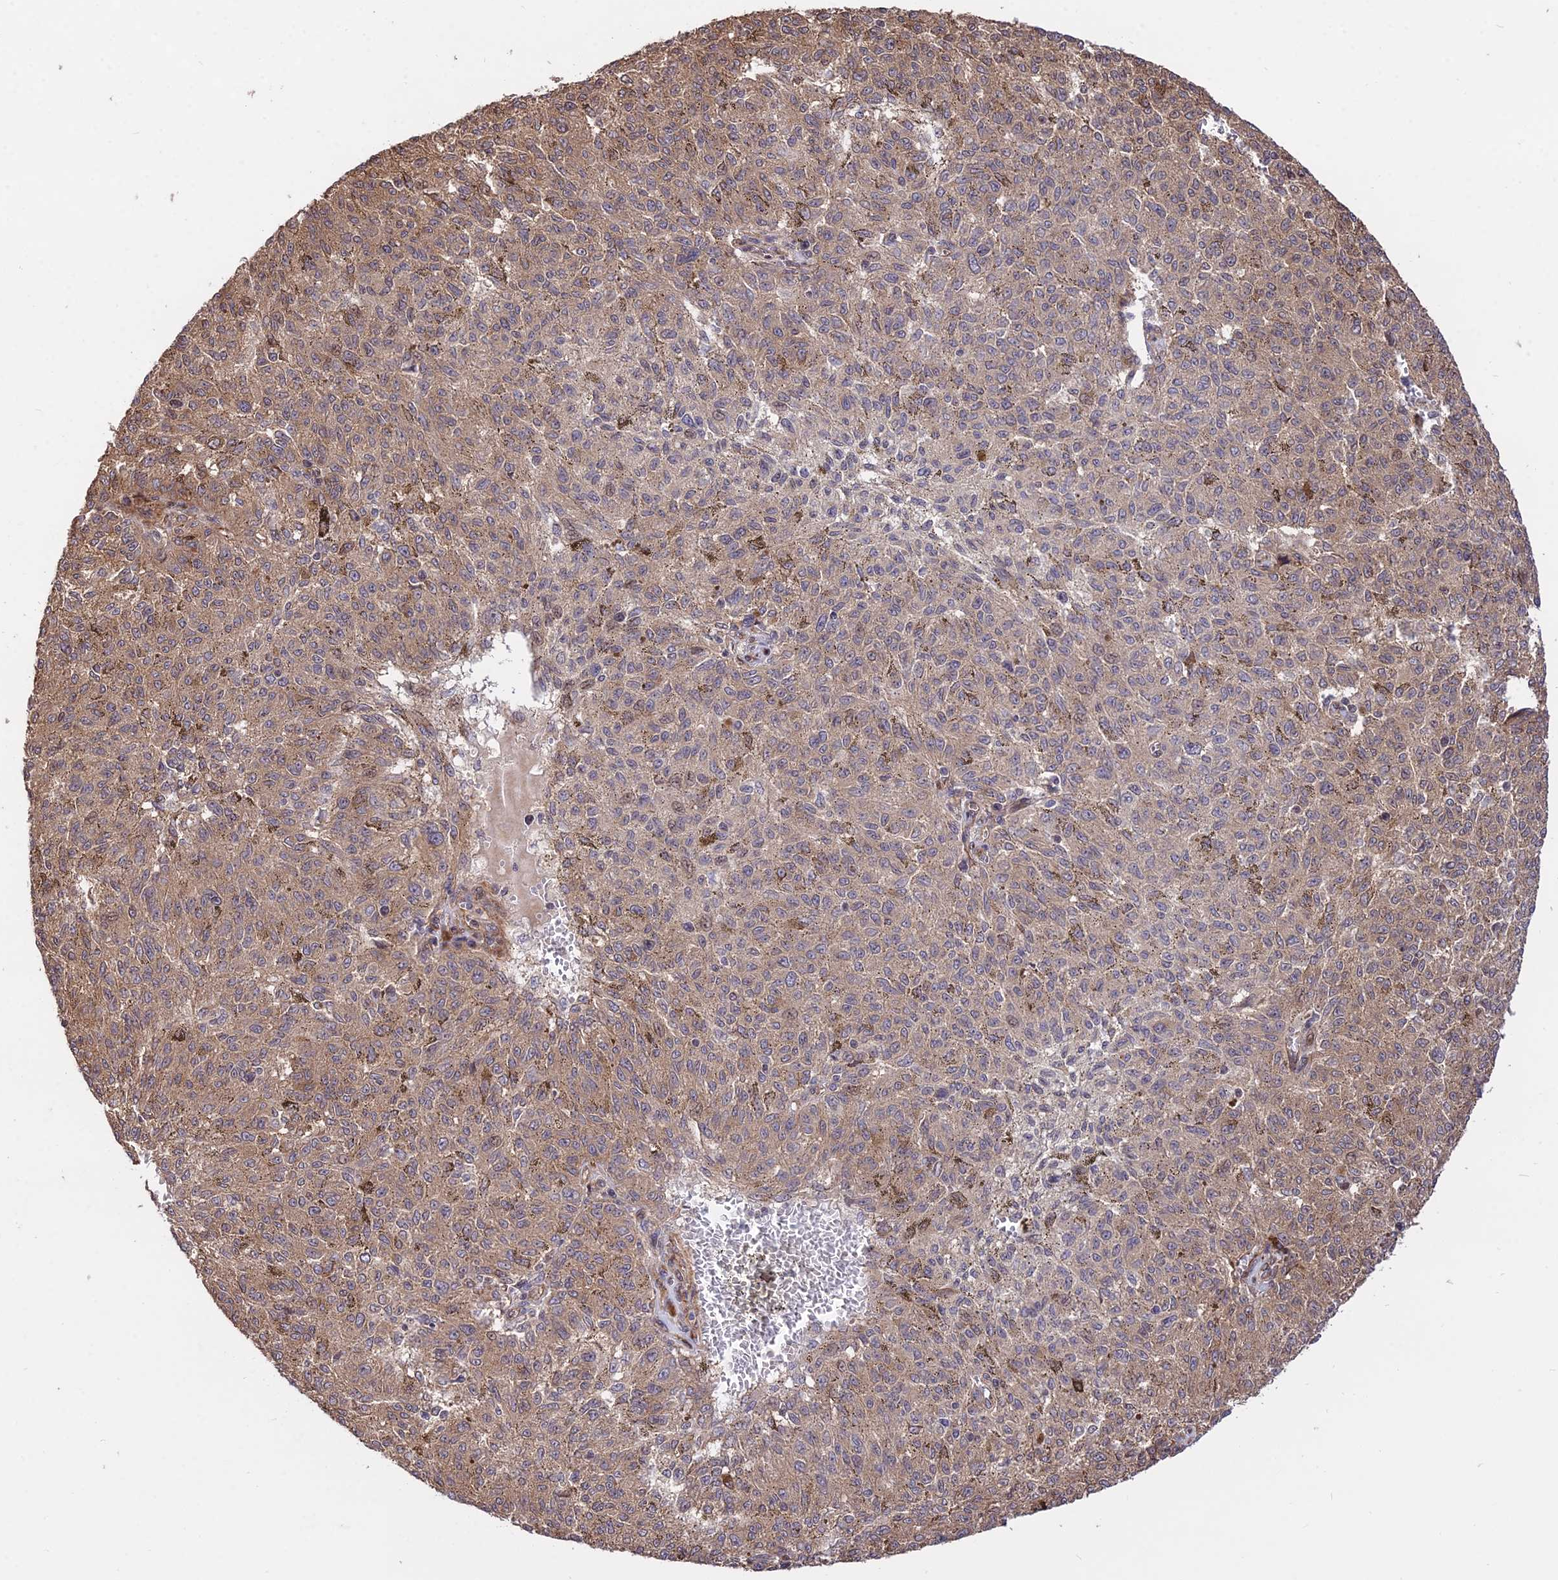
{"staining": {"intensity": "moderate", "quantity": ">75%", "location": "cytoplasmic/membranous"}, "tissue": "melanoma", "cell_type": "Tumor cells", "image_type": "cancer", "snomed": [{"axis": "morphology", "description": "Malignant melanoma, NOS"}, {"axis": "topography", "description": "Skin"}], "caption": "Malignant melanoma stained for a protein reveals moderate cytoplasmic/membranous positivity in tumor cells.", "gene": "SMG6", "patient": {"sex": "female", "age": 72}}